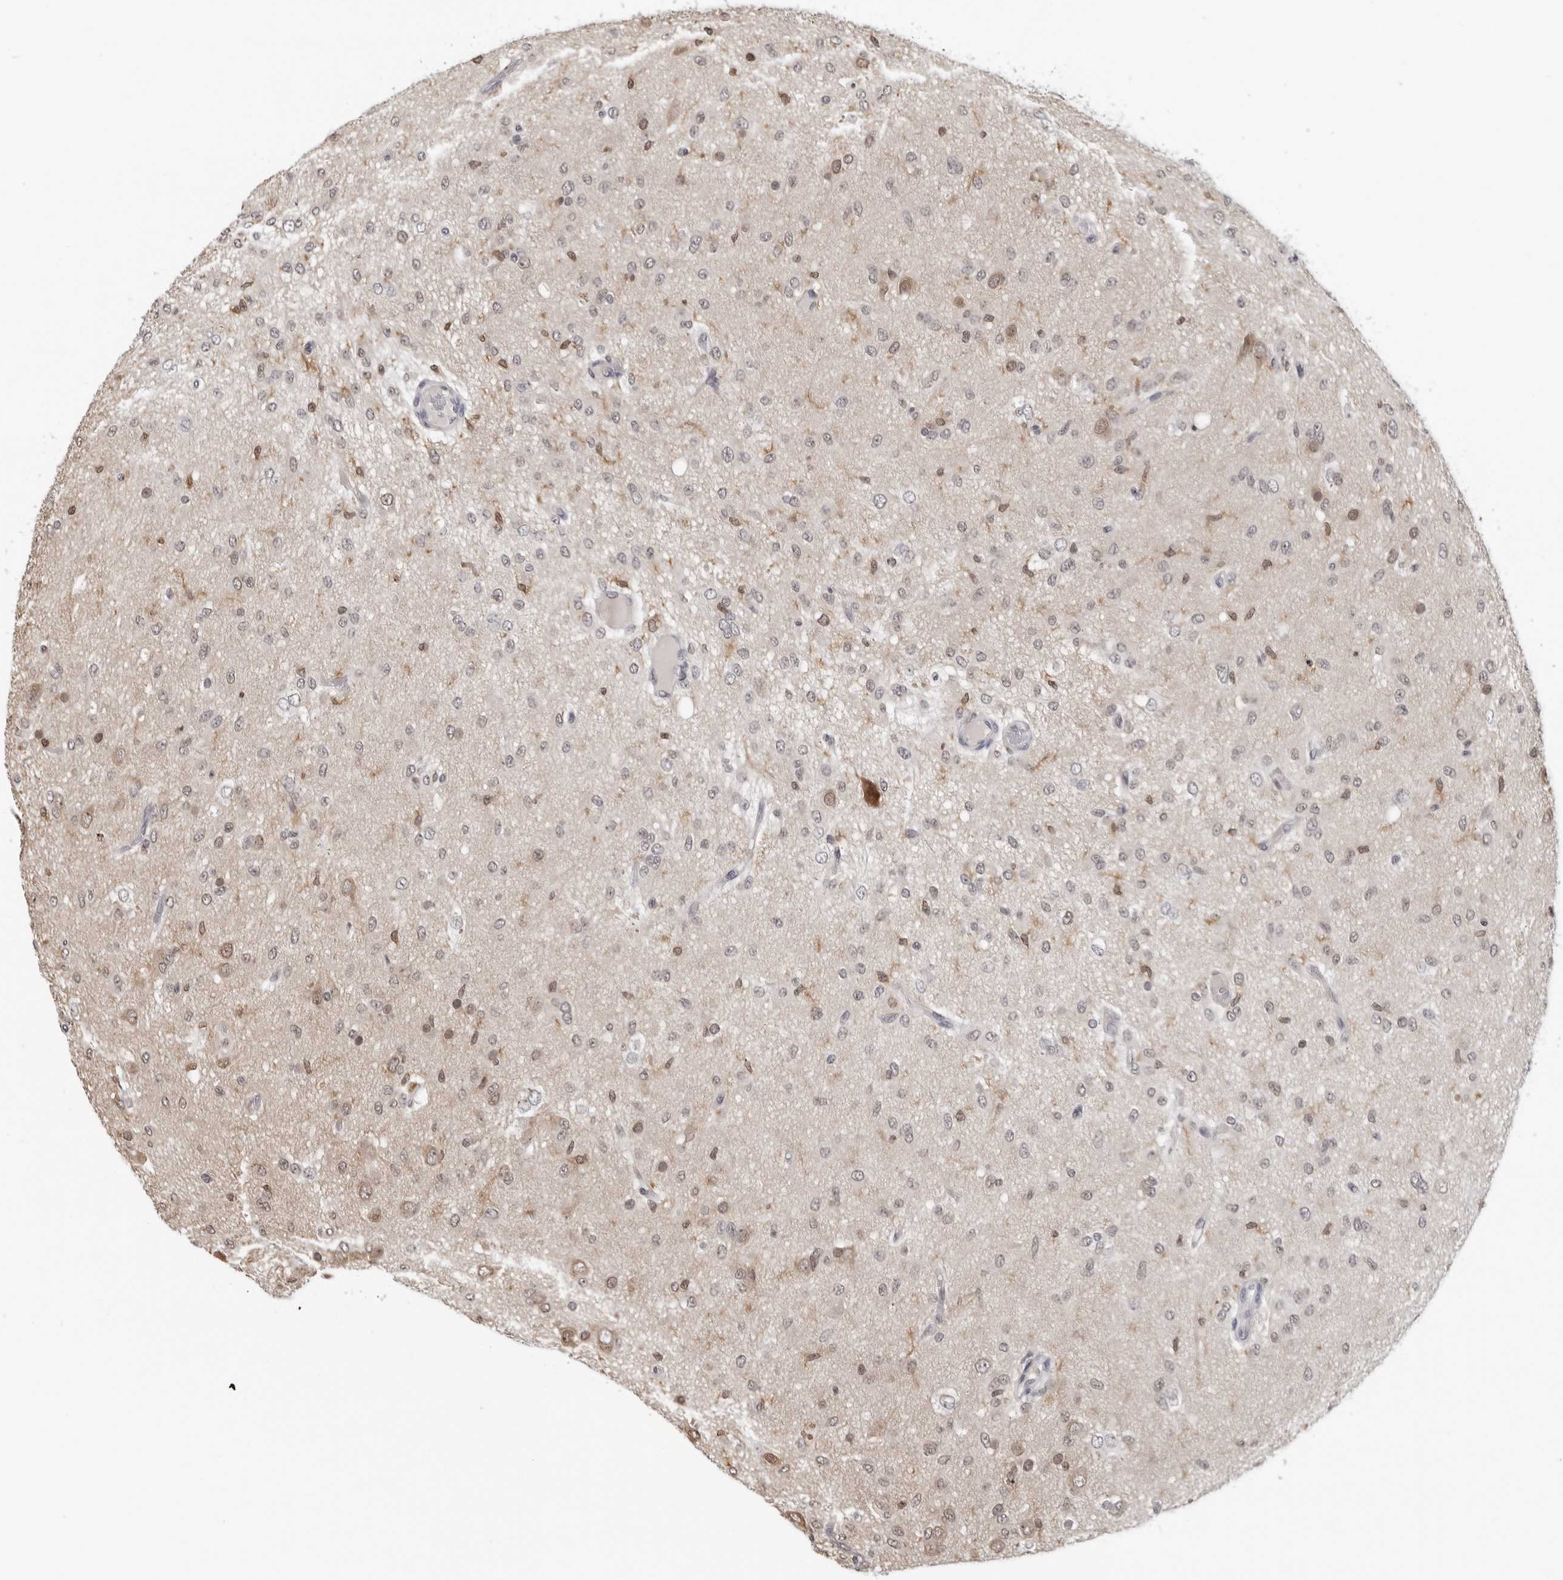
{"staining": {"intensity": "weak", "quantity": "<25%", "location": "nuclear"}, "tissue": "glioma", "cell_type": "Tumor cells", "image_type": "cancer", "snomed": [{"axis": "morphology", "description": "Glioma, malignant, High grade"}, {"axis": "topography", "description": "Brain"}], "caption": "Histopathology image shows no significant protein positivity in tumor cells of malignant glioma (high-grade).", "gene": "HSPH1", "patient": {"sex": "female", "age": 59}}